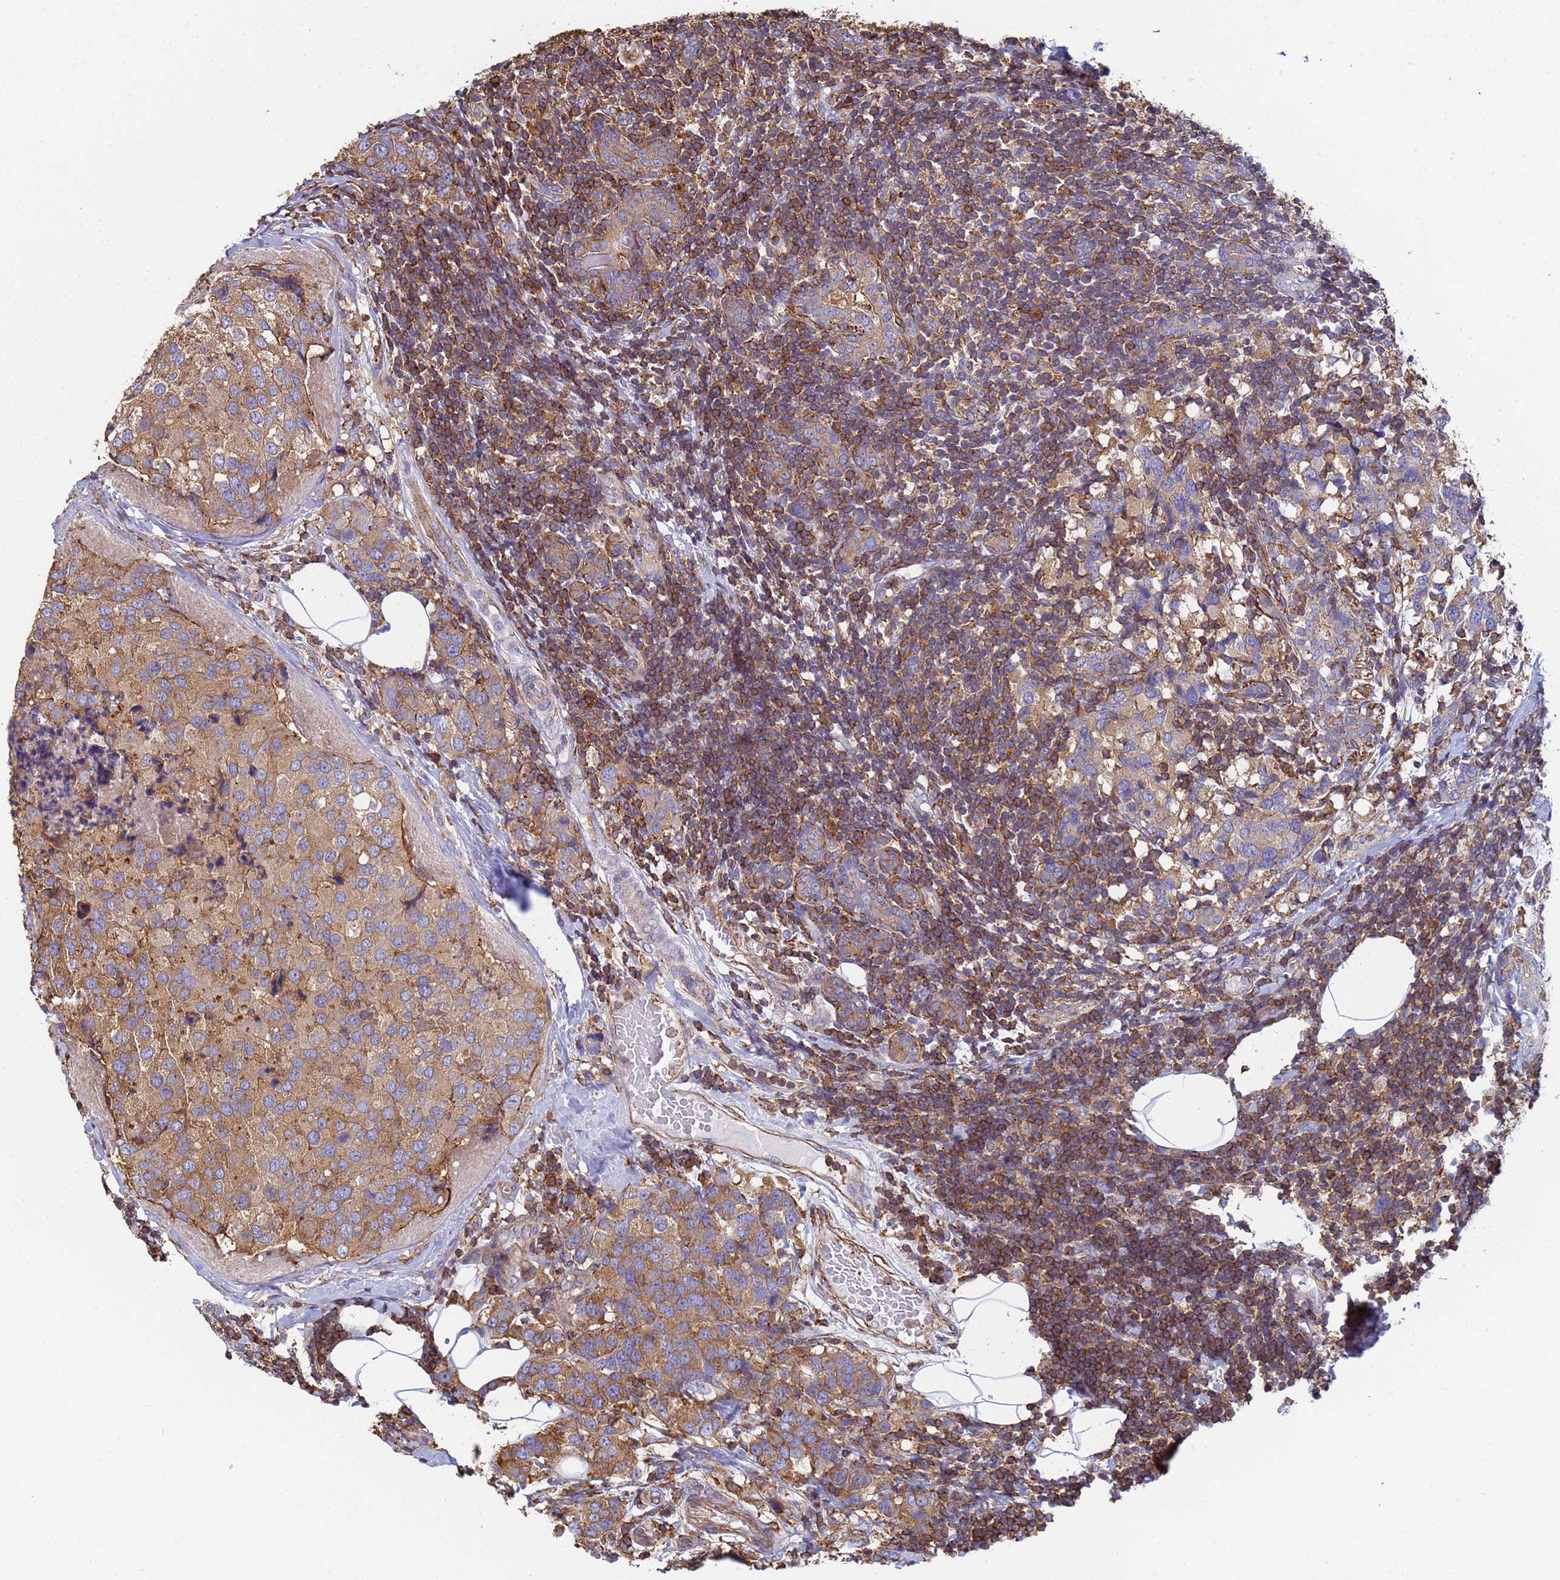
{"staining": {"intensity": "moderate", "quantity": ">75%", "location": "cytoplasmic/membranous"}, "tissue": "breast cancer", "cell_type": "Tumor cells", "image_type": "cancer", "snomed": [{"axis": "morphology", "description": "Lobular carcinoma"}, {"axis": "topography", "description": "Breast"}], "caption": "DAB (3,3'-diaminobenzidine) immunohistochemical staining of breast cancer (lobular carcinoma) exhibits moderate cytoplasmic/membranous protein expression in about >75% of tumor cells.", "gene": "ZNG1B", "patient": {"sex": "female", "age": 59}}